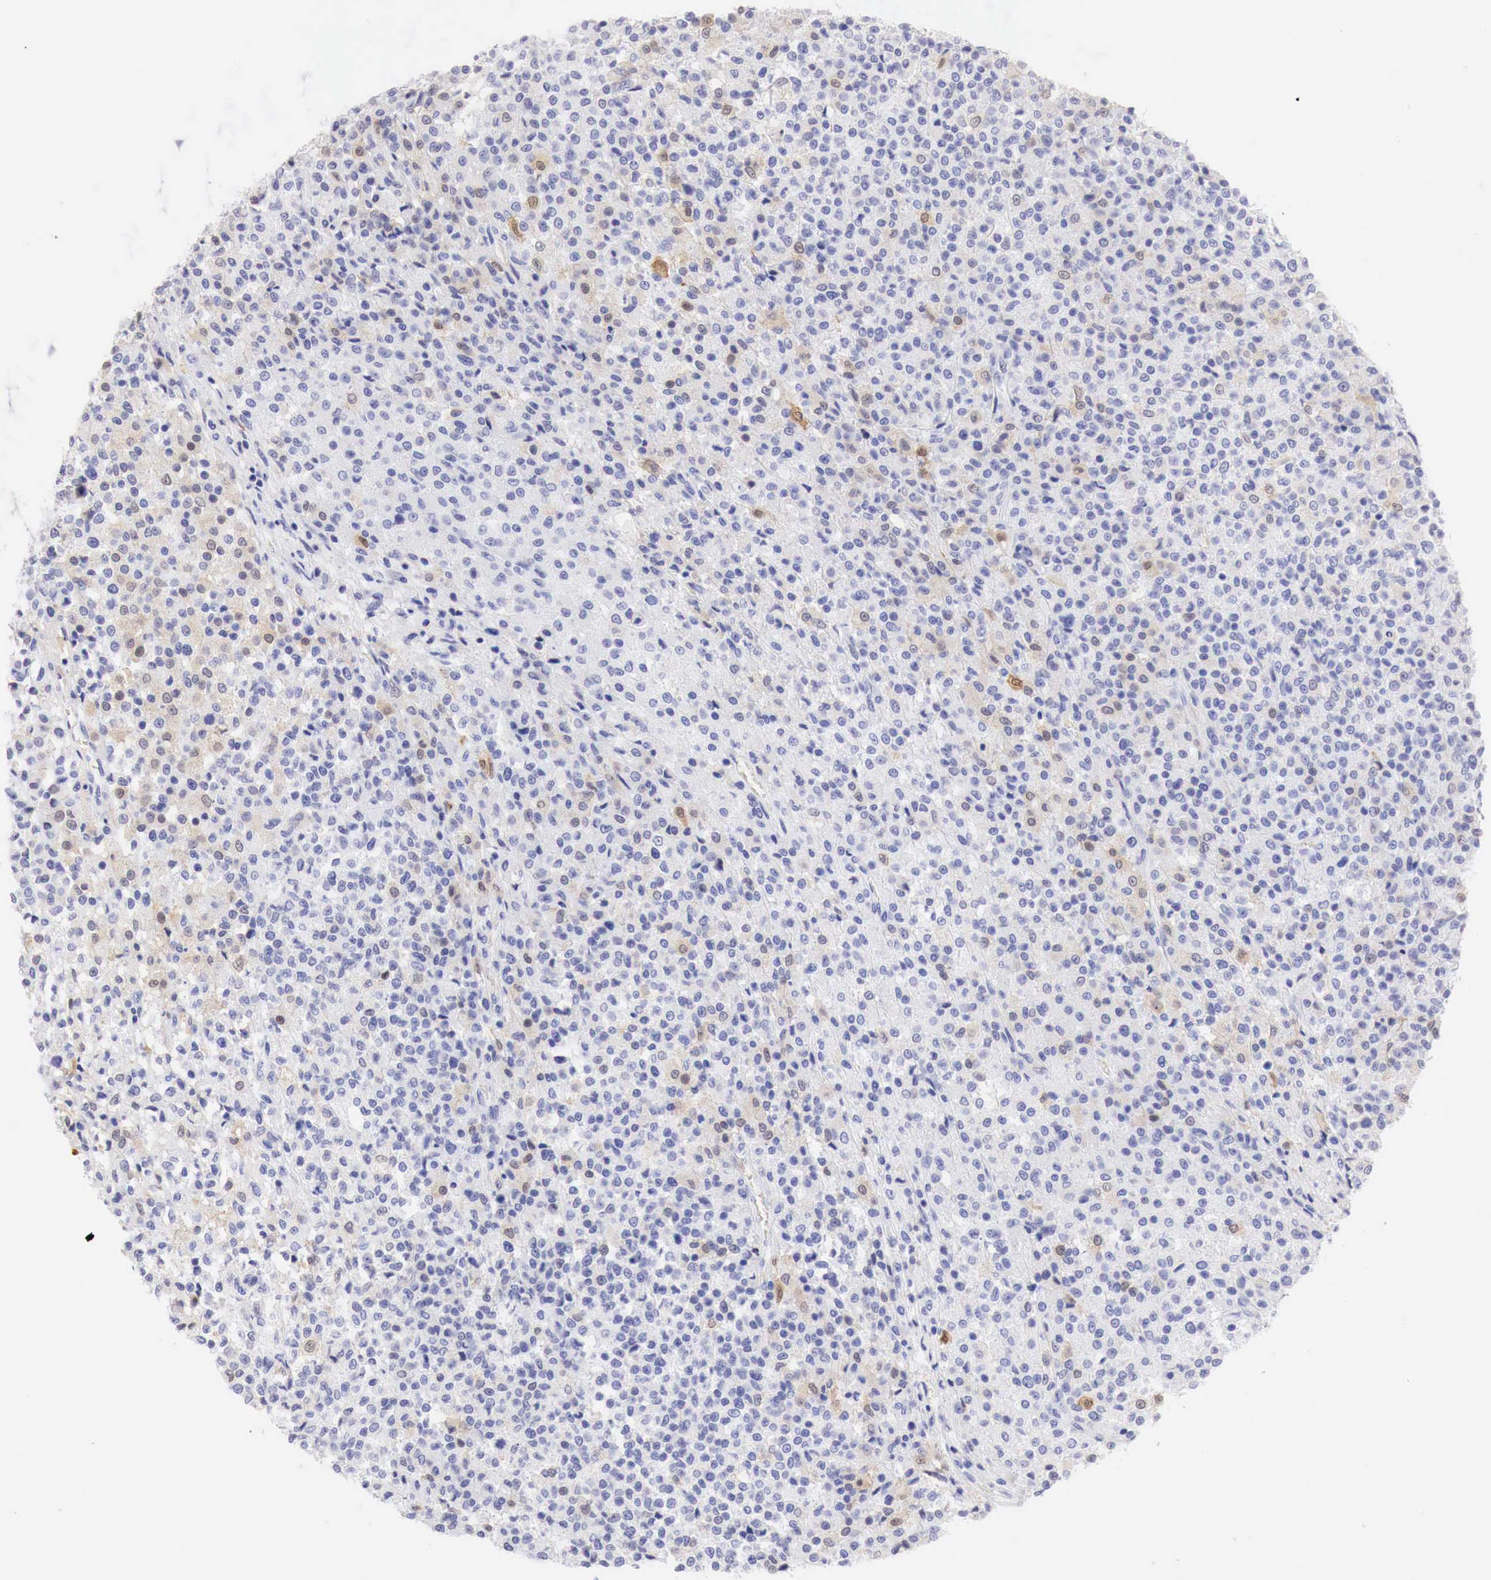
{"staining": {"intensity": "weak", "quantity": "<25%", "location": "cytoplasmic/membranous"}, "tissue": "testis cancer", "cell_type": "Tumor cells", "image_type": "cancer", "snomed": [{"axis": "morphology", "description": "Seminoma, NOS"}, {"axis": "topography", "description": "Testis"}], "caption": "Immunohistochemistry image of neoplastic tissue: testis seminoma stained with DAB (3,3'-diaminobenzidine) shows no significant protein positivity in tumor cells.", "gene": "CDKN2A", "patient": {"sex": "male", "age": 59}}